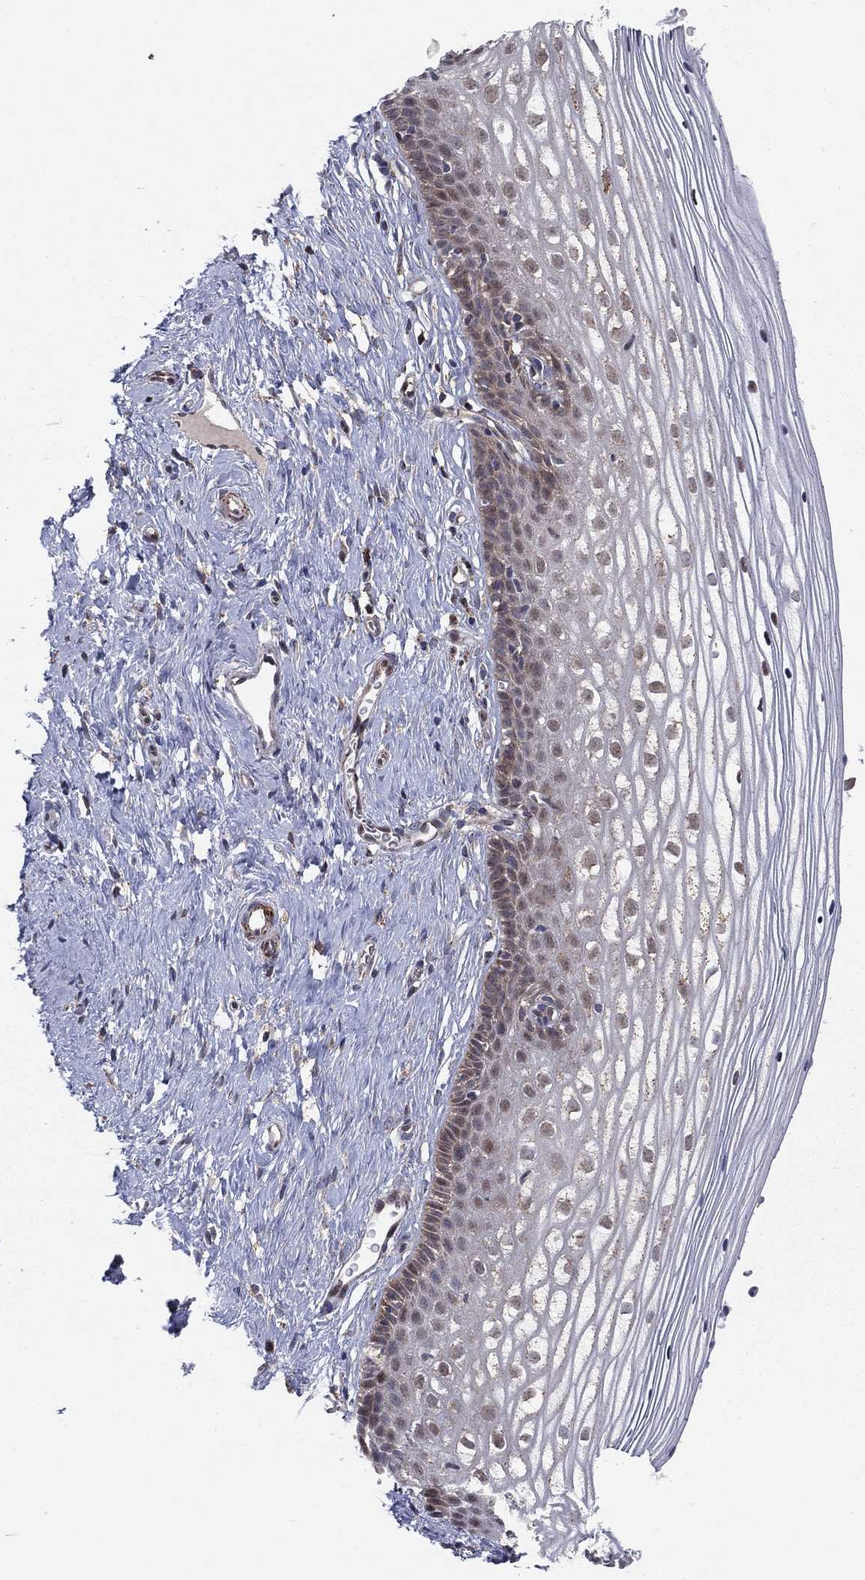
{"staining": {"intensity": "weak", "quantity": "25%-75%", "location": "cytoplasmic/membranous"}, "tissue": "cervix", "cell_type": "Glandular cells", "image_type": "normal", "snomed": [{"axis": "morphology", "description": "Normal tissue, NOS"}, {"axis": "topography", "description": "Cervix"}], "caption": "Immunohistochemistry (IHC) image of unremarkable human cervix stained for a protein (brown), which demonstrates low levels of weak cytoplasmic/membranous expression in approximately 25%-75% of glandular cells.", "gene": "ZNF395", "patient": {"sex": "female", "age": 40}}